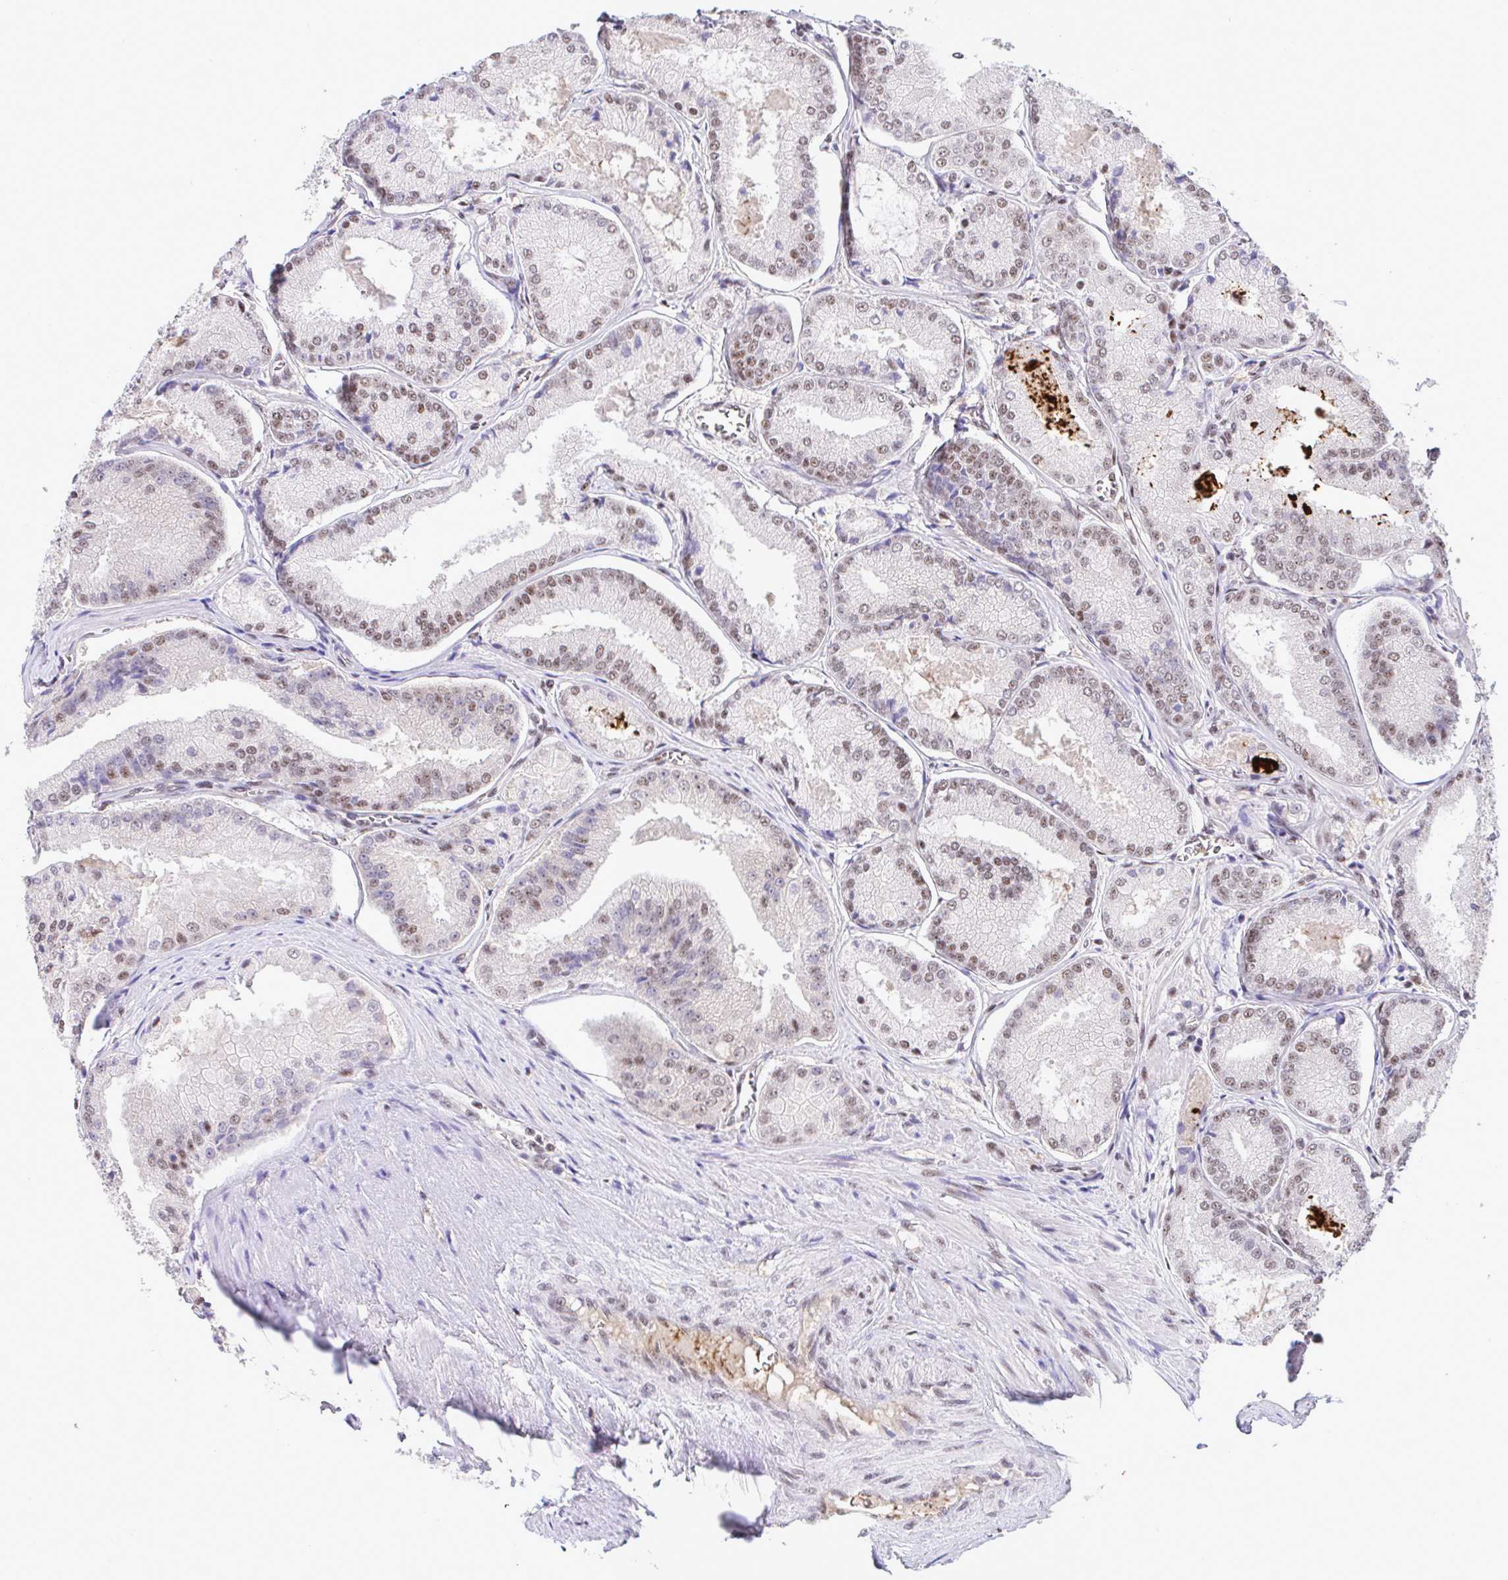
{"staining": {"intensity": "moderate", "quantity": ">75%", "location": "nuclear"}, "tissue": "prostate cancer", "cell_type": "Tumor cells", "image_type": "cancer", "snomed": [{"axis": "morphology", "description": "Adenocarcinoma, High grade"}, {"axis": "topography", "description": "Prostate"}], "caption": "Moderate nuclear positivity for a protein is seen in approximately >75% of tumor cells of prostate adenocarcinoma (high-grade) using immunohistochemistry.", "gene": "OR6K3", "patient": {"sex": "male", "age": 73}}